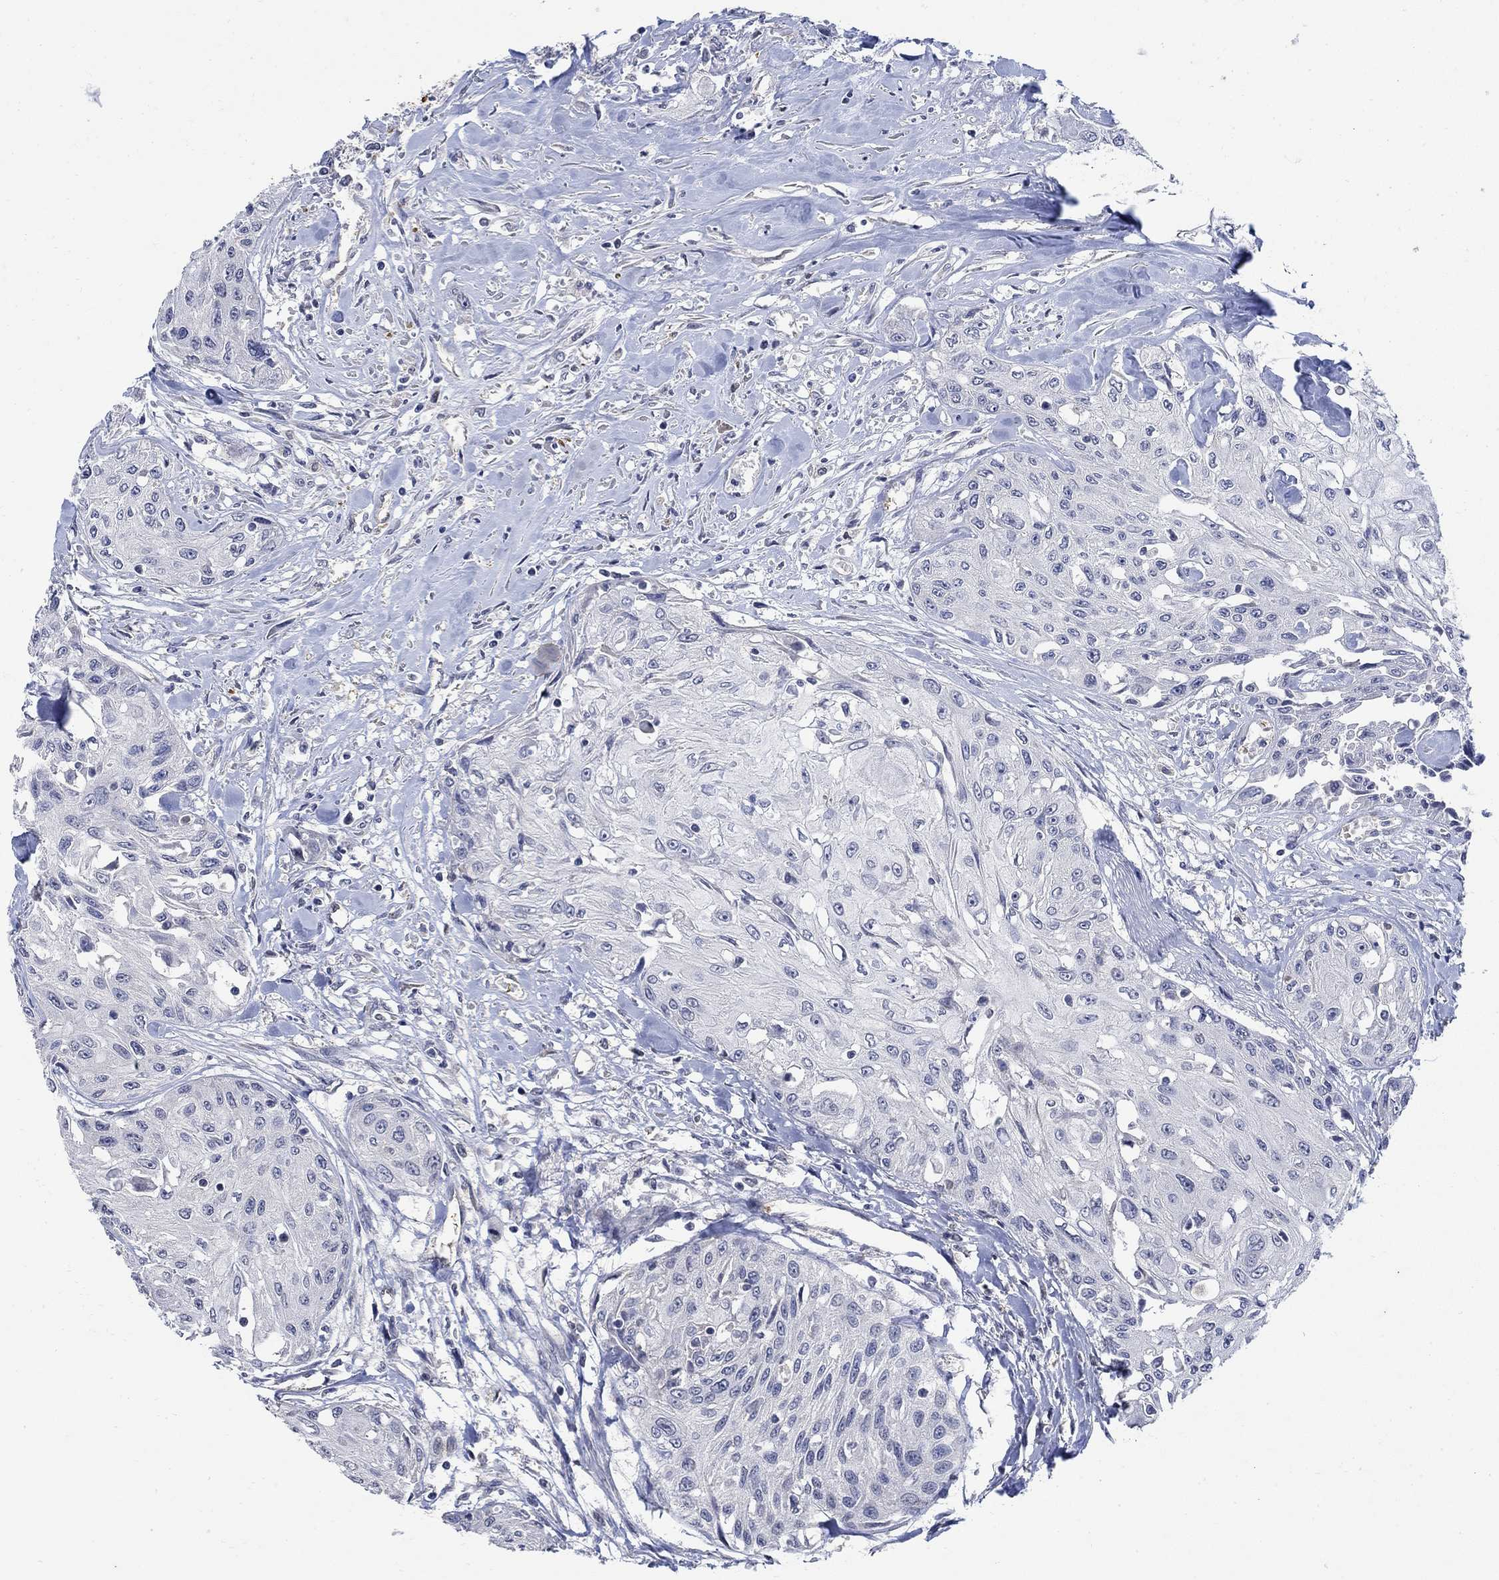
{"staining": {"intensity": "negative", "quantity": "none", "location": "none"}, "tissue": "head and neck cancer", "cell_type": "Tumor cells", "image_type": "cancer", "snomed": [{"axis": "morphology", "description": "Normal tissue, NOS"}, {"axis": "morphology", "description": "Squamous cell carcinoma, NOS"}, {"axis": "topography", "description": "Oral tissue"}, {"axis": "topography", "description": "Peripheral nerve tissue"}, {"axis": "topography", "description": "Head-Neck"}], "caption": "Photomicrograph shows no protein staining in tumor cells of head and neck cancer (squamous cell carcinoma) tissue.", "gene": "TGM2", "patient": {"sex": "female", "age": 59}}